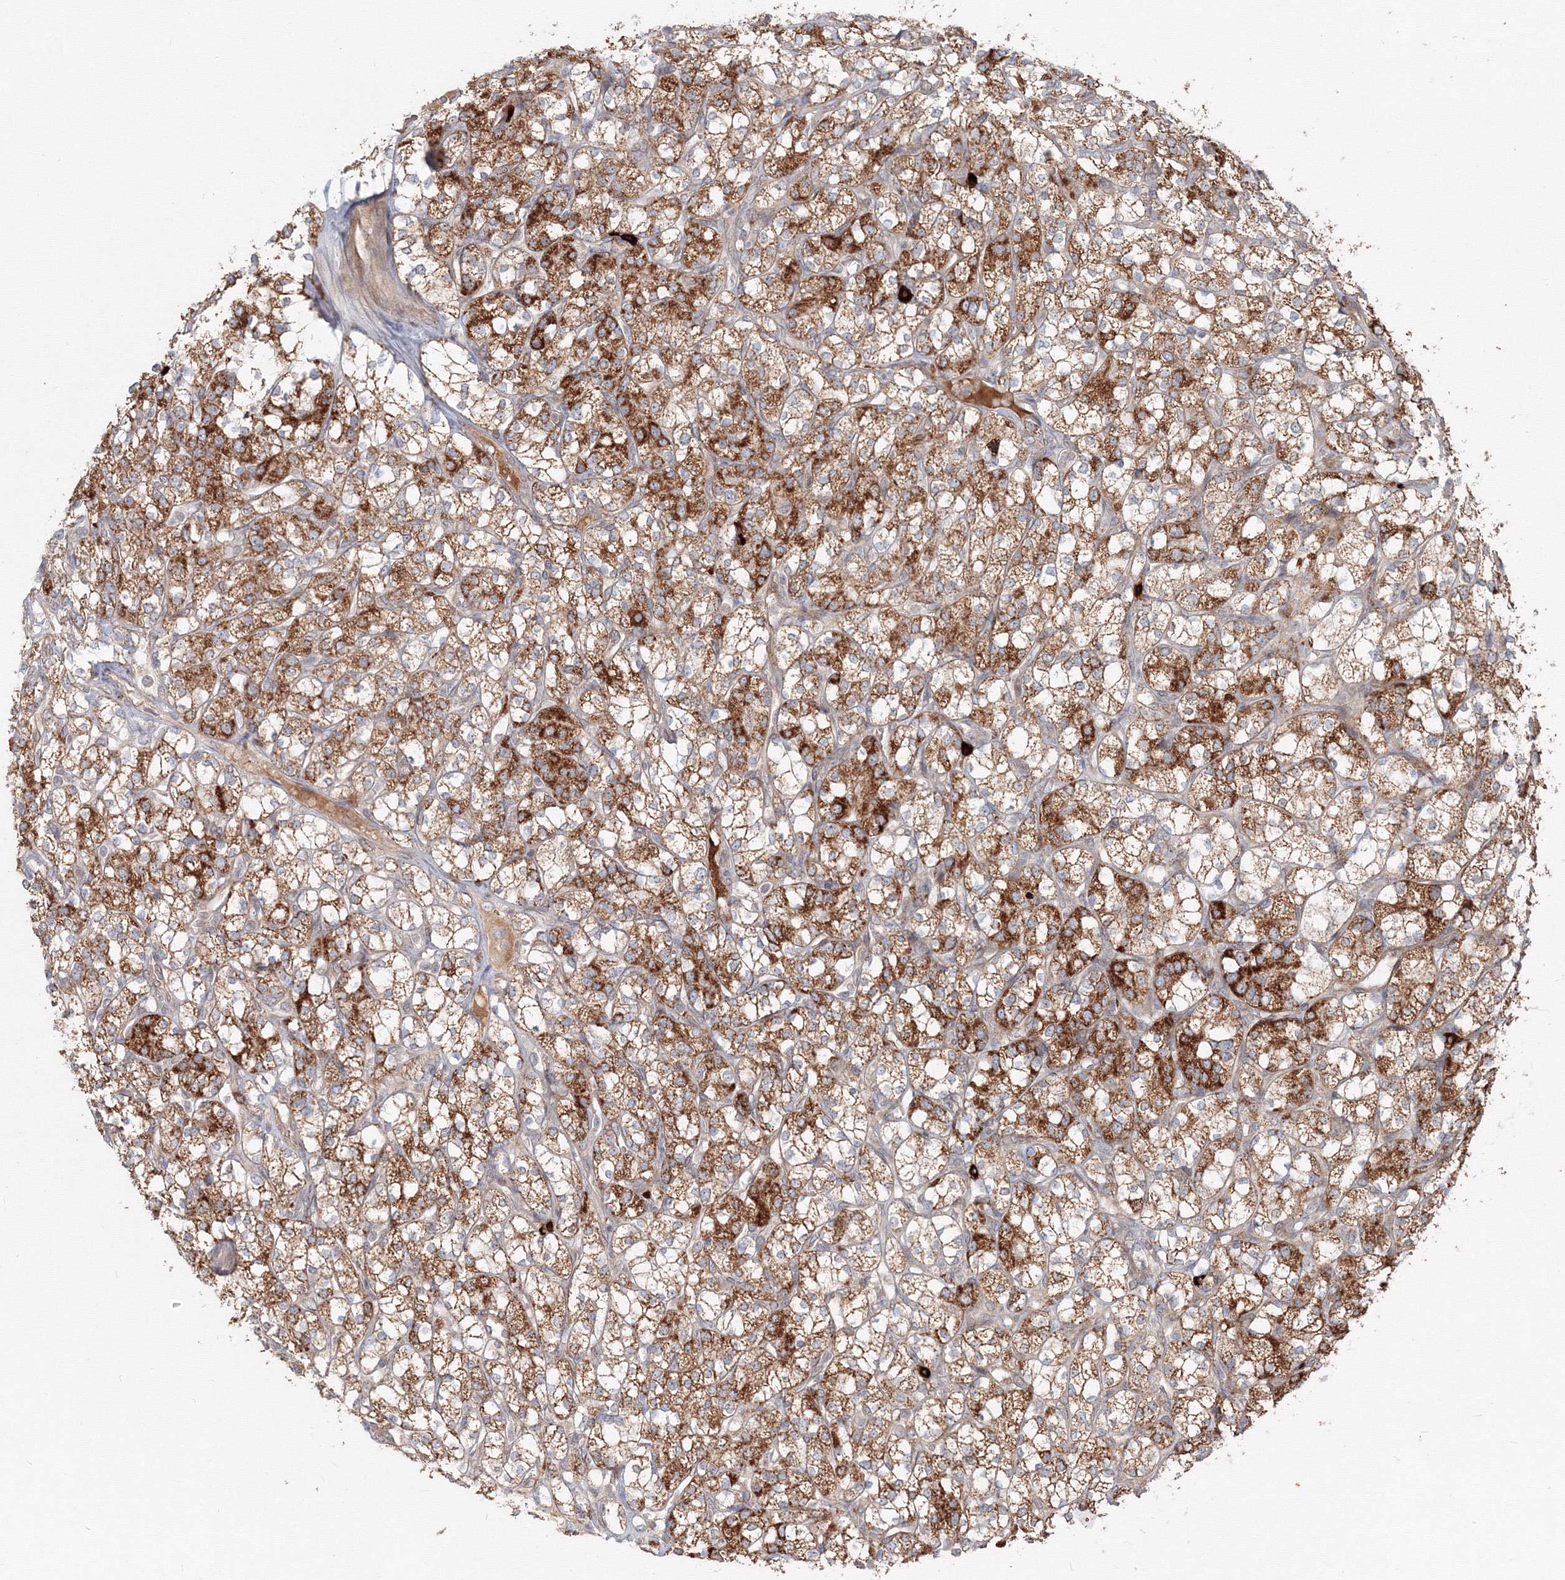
{"staining": {"intensity": "strong", "quantity": ">75%", "location": "cytoplasmic/membranous"}, "tissue": "renal cancer", "cell_type": "Tumor cells", "image_type": "cancer", "snomed": [{"axis": "morphology", "description": "Adenocarcinoma, NOS"}, {"axis": "topography", "description": "Kidney"}], "caption": "About >75% of tumor cells in adenocarcinoma (renal) exhibit strong cytoplasmic/membranous protein staining as visualized by brown immunohistochemical staining.", "gene": "SH3PXD2A", "patient": {"sex": "male", "age": 77}}